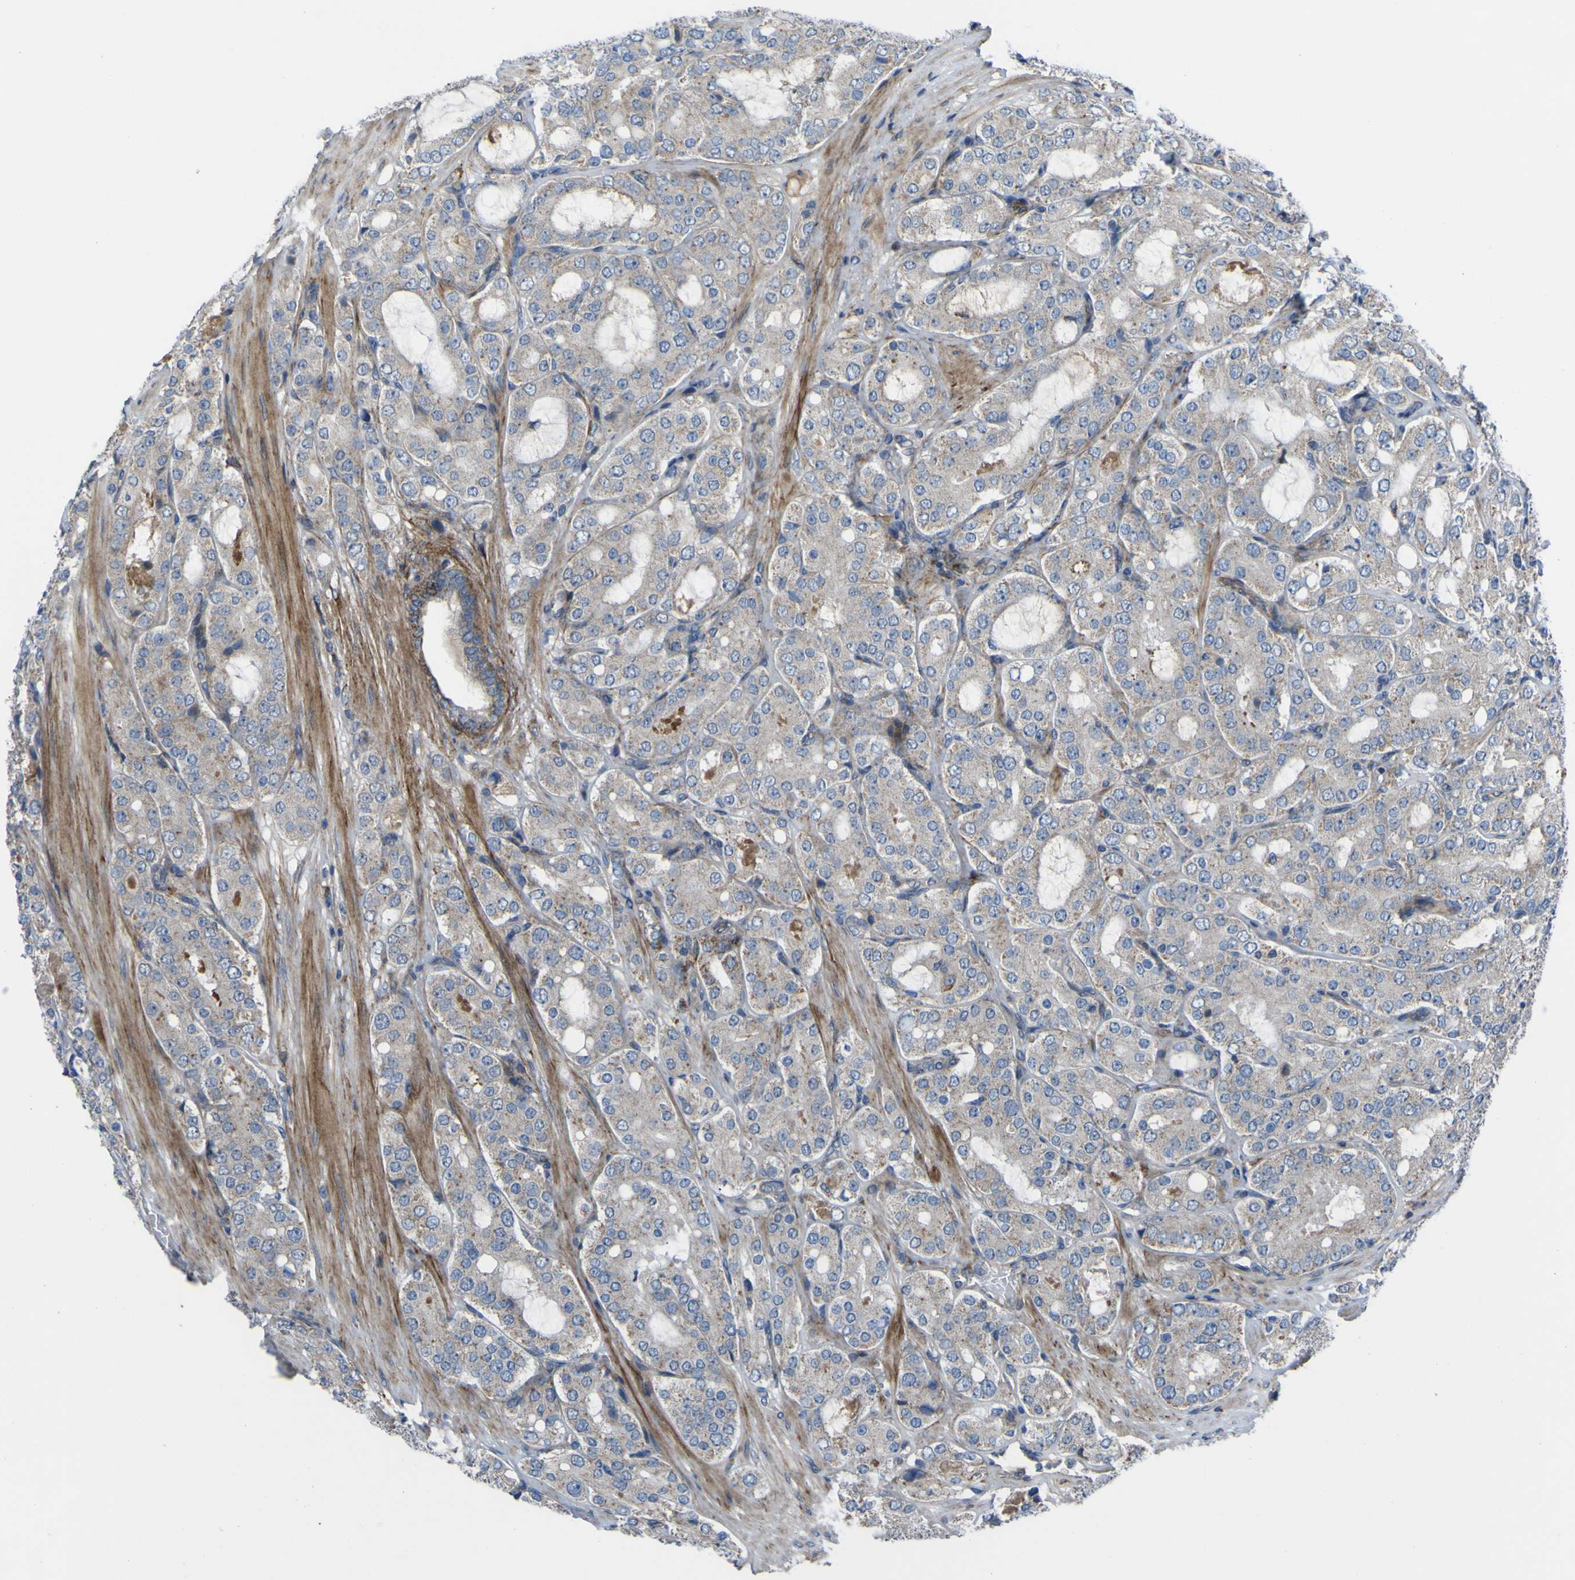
{"staining": {"intensity": "moderate", "quantity": "<25%", "location": "cytoplasmic/membranous"}, "tissue": "prostate cancer", "cell_type": "Tumor cells", "image_type": "cancer", "snomed": [{"axis": "morphology", "description": "Adenocarcinoma, High grade"}, {"axis": "topography", "description": "Prostate"}], "caption": "Brown immunohistochemical staining in human high-grade adenocarcinoma (prostate) displays moderate cytoplasmic/membranous positivity in approximately <25% of tumor cells.", "gene": "GPLD1", "patient": {"sex": "male", "age": 65}}